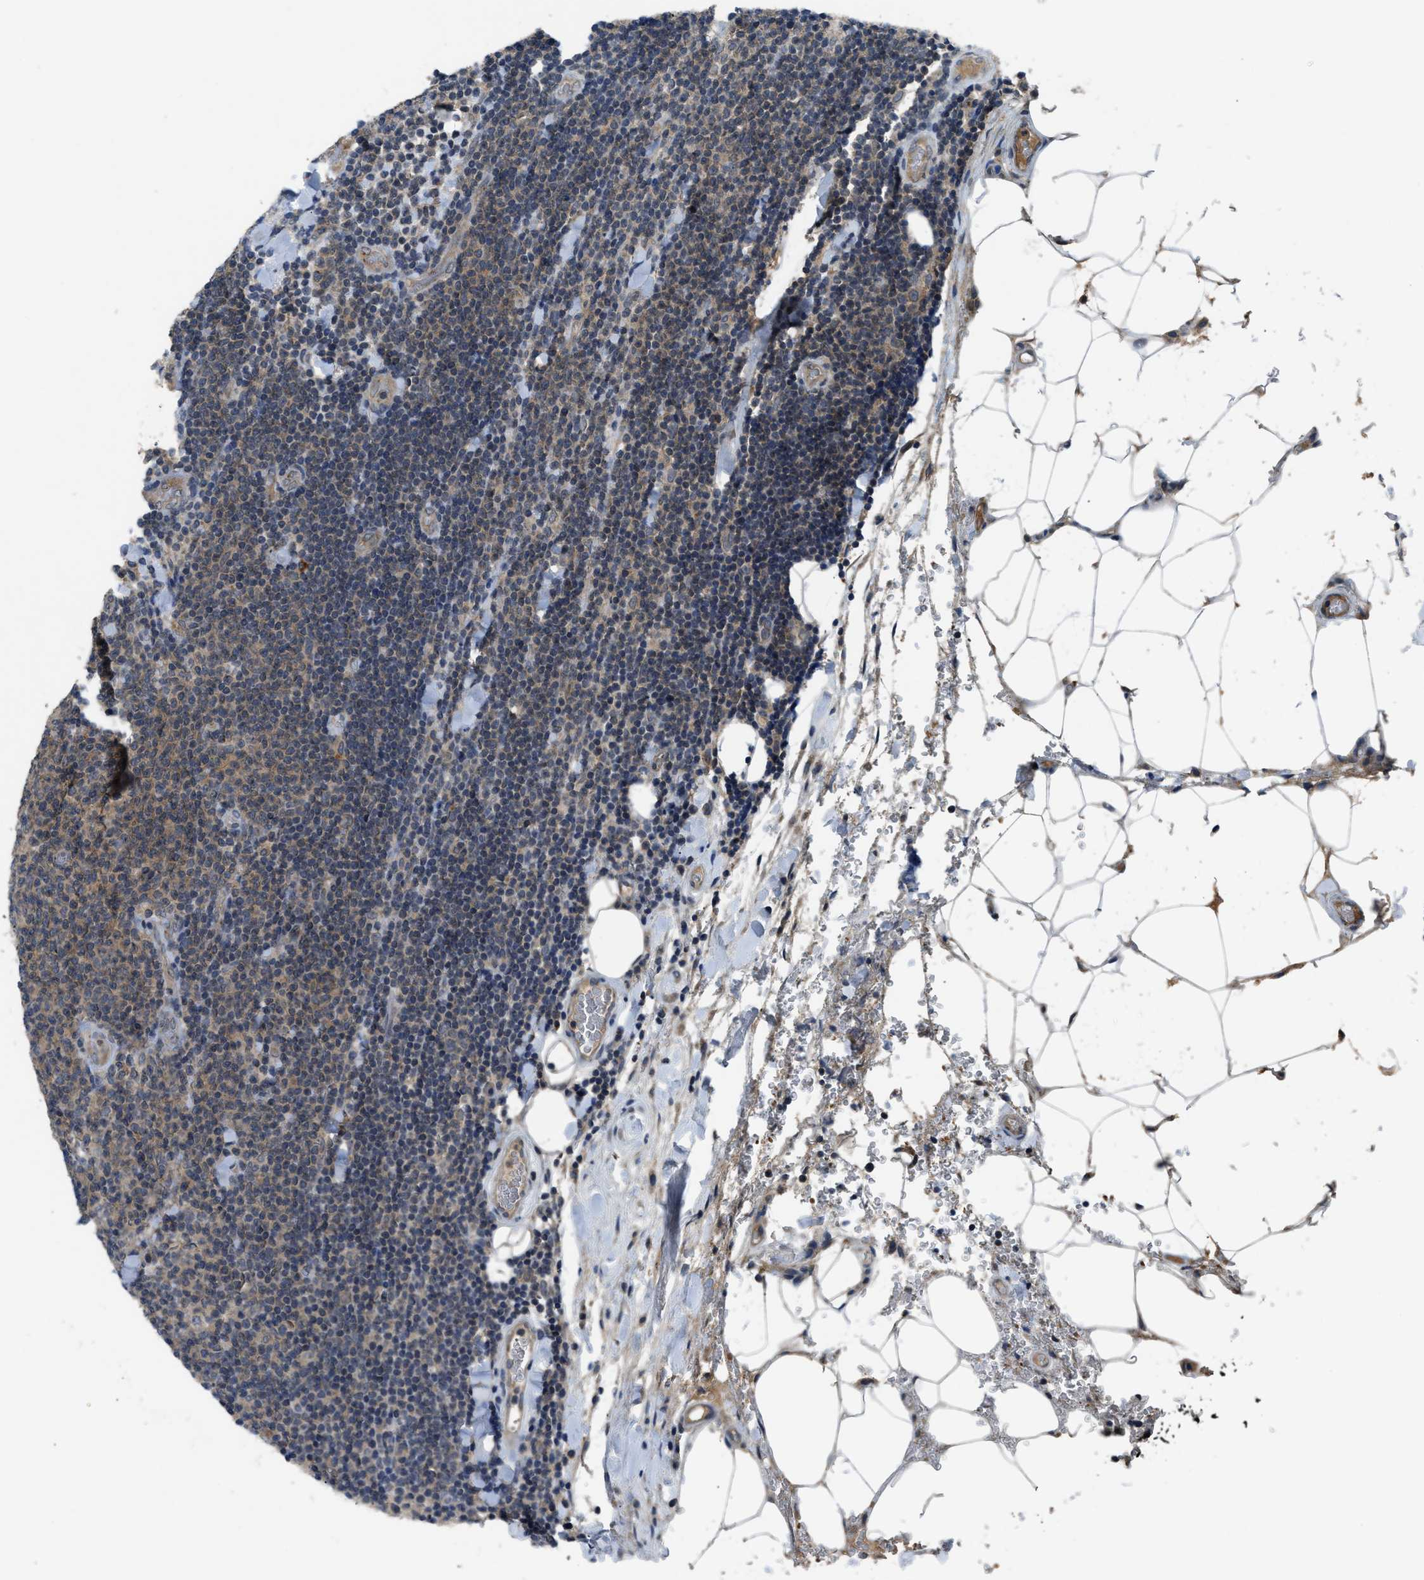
{"staining": {"intensity": "weak", "quantity": ">75%", "location": "cytoplasmic/membranous"}, "tissue": "lymphoma", "cell_type": "Tumor cells", "image_type": "cancer", "snomed": [{"axis": "morphology", "description": "Malignant lymphoma, non-Hodgkin's type, Low grade"}, {"axis": "topography", "description": "Lymph node"}], "caption": "Tumor cells show low levels of weak cytoplasmic/membranous positivity in approximately >75% of cells in human lymphoma.", "gene": "PDE7A", "patient": {"sex": "male", "age": 66}}